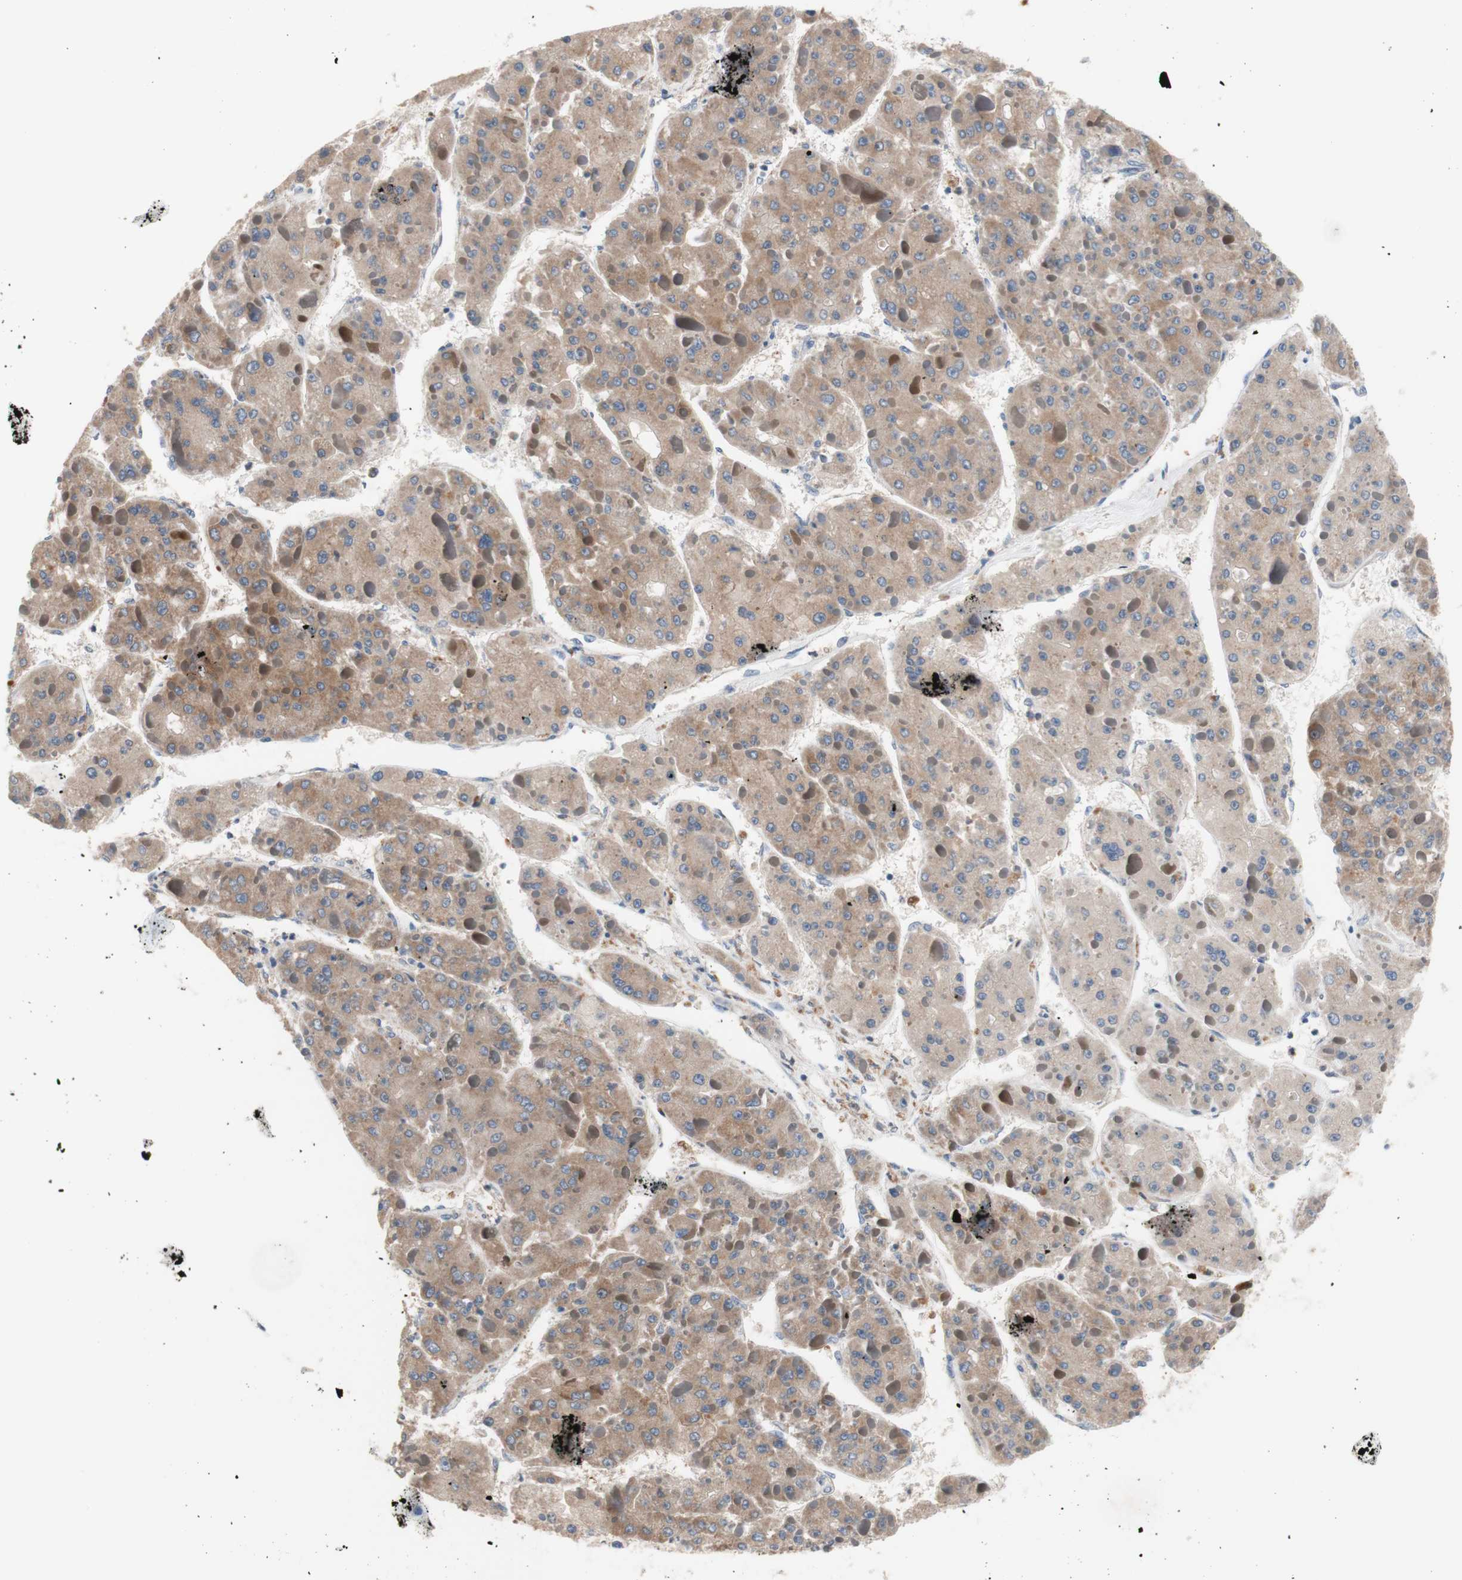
{"staining": {"intensity": "moderate", "quantity": ">75%", "location": "cytoplasmic/membranous"}, "tissue": "liver cancer", "cell_type": "Tumor cells", "image_type": "cancer", "snomed": [{"axis": "morphology", "description": "Carcinoma, Hepatocellular, NOS"}, {"axis": "topography", "description": "Liver"}], "caption": "There is medium levels of moderate cytoplasmic/membranous expression in tumor cells of hepatocellular carcinoma (liver), as demonstrated by immunohistochemical staining (brown color).", "gene": "FMR1", "patient": {"sex": "female", "age": 73}}